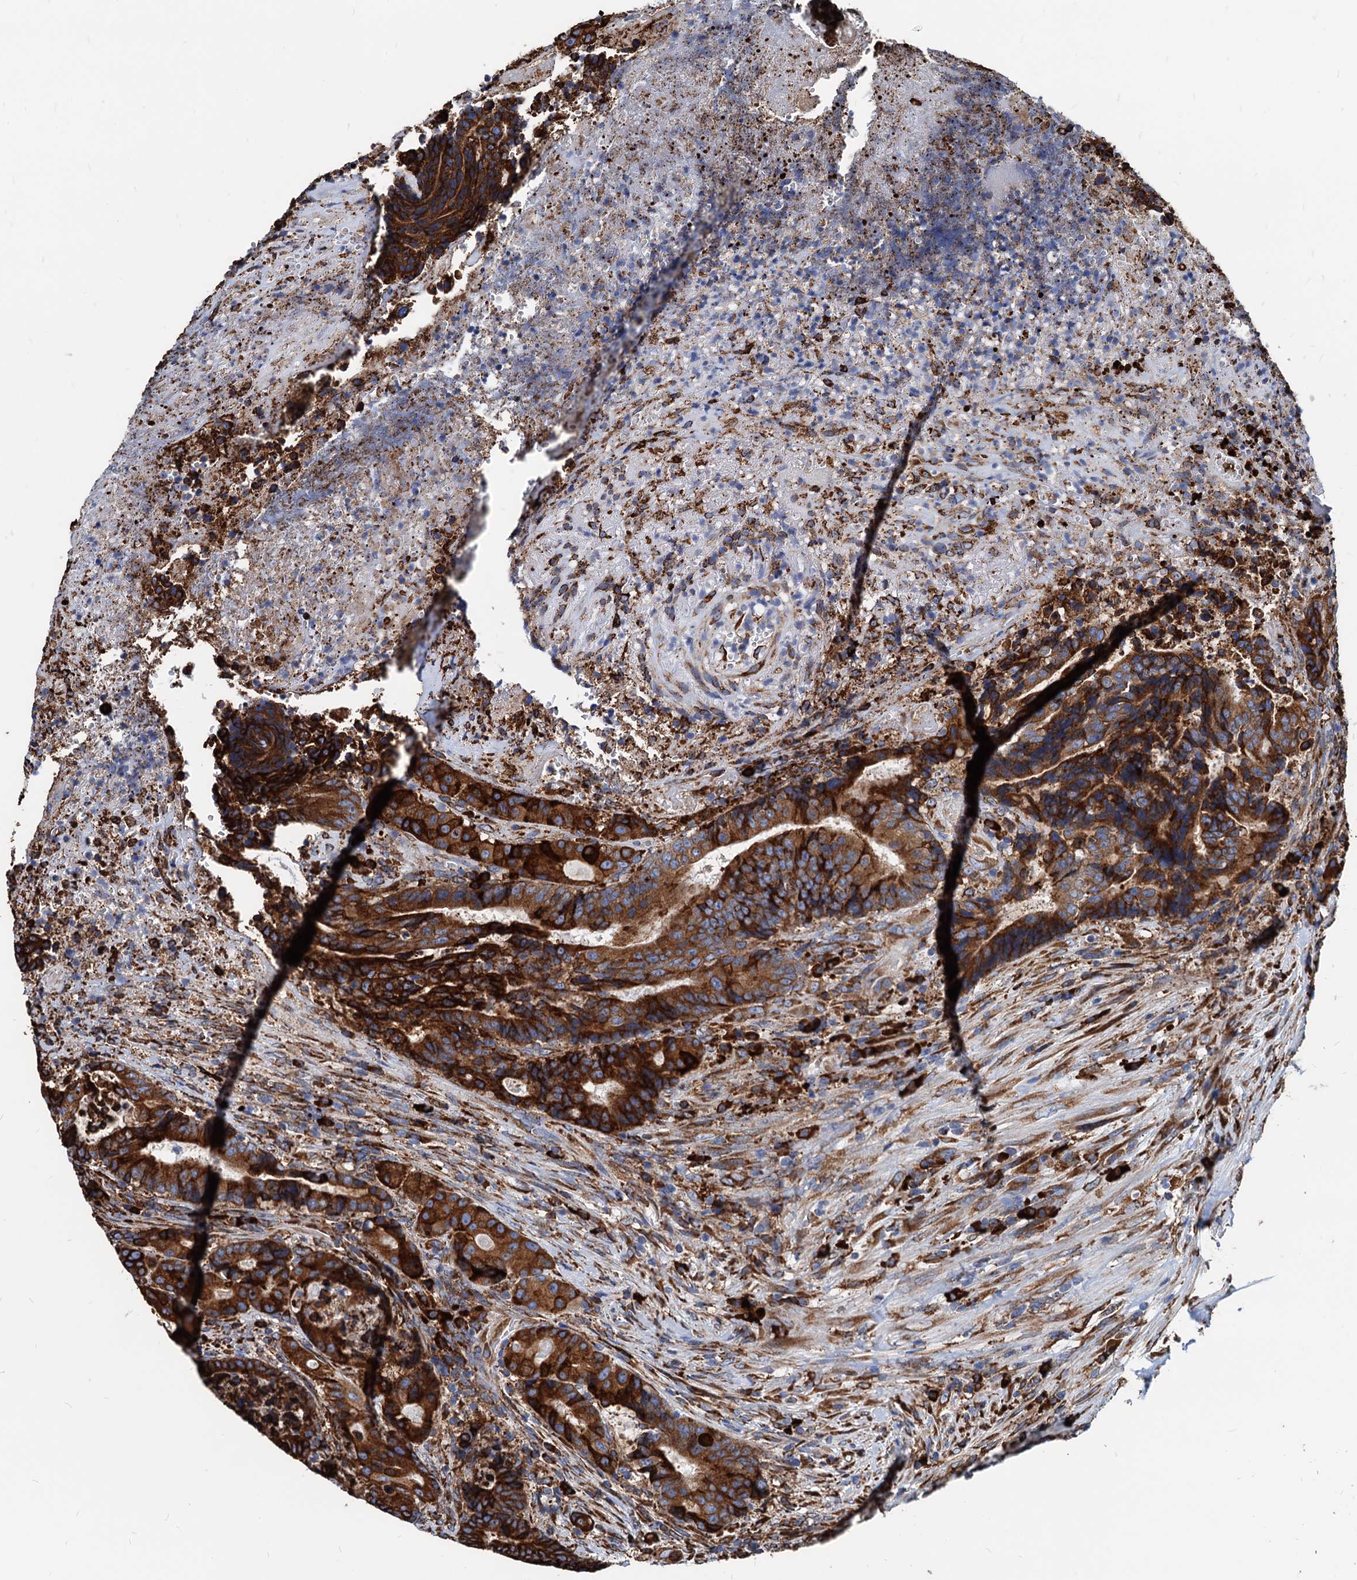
{"staining": {"intensity": "strong", "quantity": ">75%", "location": "cytoplasmic/membranous"}, "tissue": "colorectal cancer", "cell_type": "Tumor cells", "image_type": "cancer", "snomed": [{"axis": "morphology", "description": "Adenocarcinoma, NOS"}, {"axis": "topography", "description": "Rectum"}], "caption": "Protein staining by IHC reveals strong cytoplasmic/membranous positivity in approximately >75% of tumor cells in colorectal adenocarcinoma. (IHC, brightfield microscopy, high magnification).", "gene": "HSPA5", "patient": {"sex": "male", "age": 69}}